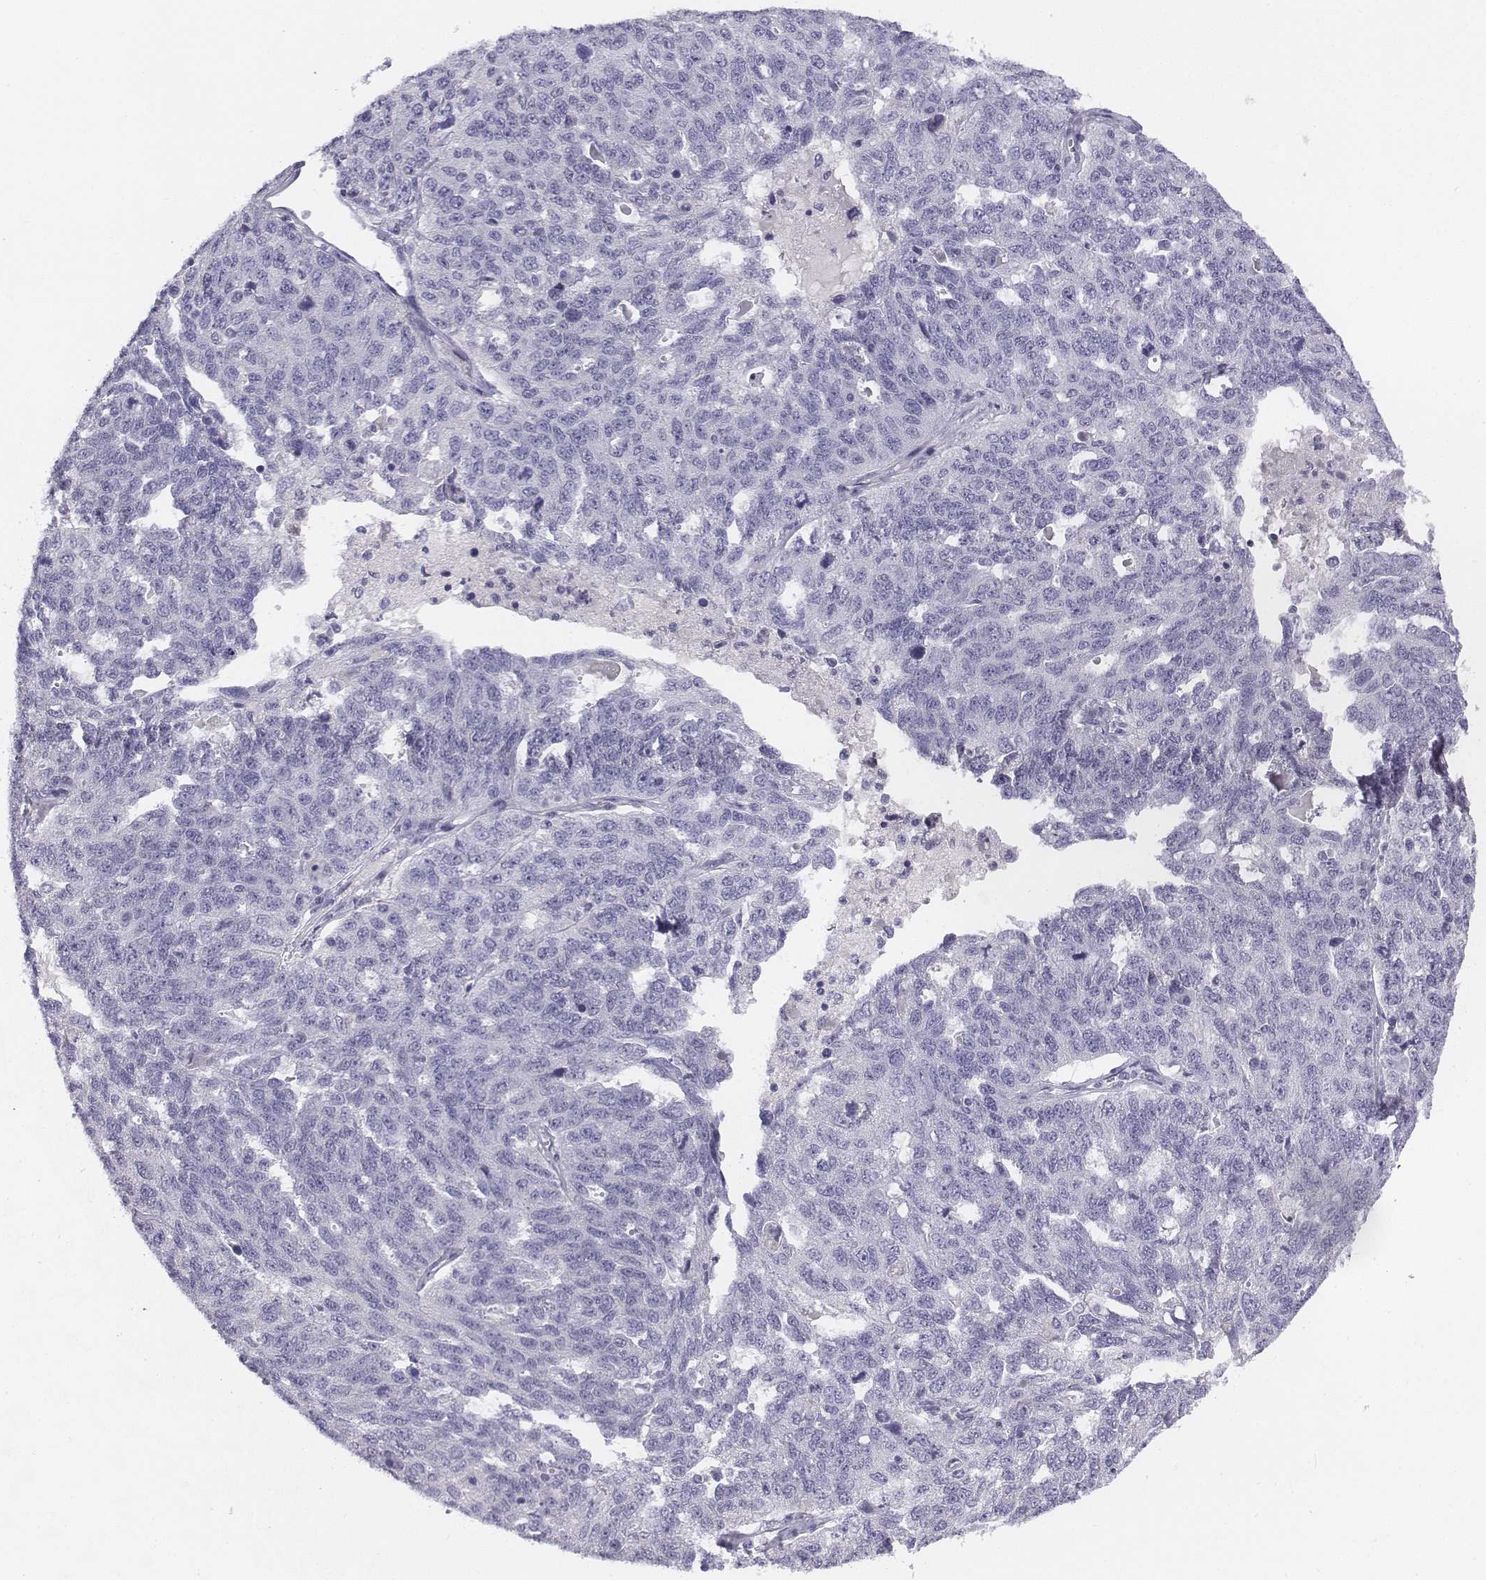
{"staining": {"intensity": "negative", "quantity": "none", "location": "none"}, "tissue": "ovarian cancer", "cell_type": "Tumor cells", "image_type": "cancer", "snomed": [{"axis": "morphology", "description": "Cystadenocarcinoma, serous, NOS"}, {"axis": "topography", "description": "Ovary"}], "caption": "Immunohistochemistry (IHC) of ovarian serous cystadenocarcinoma demonstrates no positivity in tumor cells. The staining is performed using DAB brown chromogen with nuclei counter-stained in using hematoxylin.", "gene": "UCN2", "patient": {"sex": "female", "age": 71}}